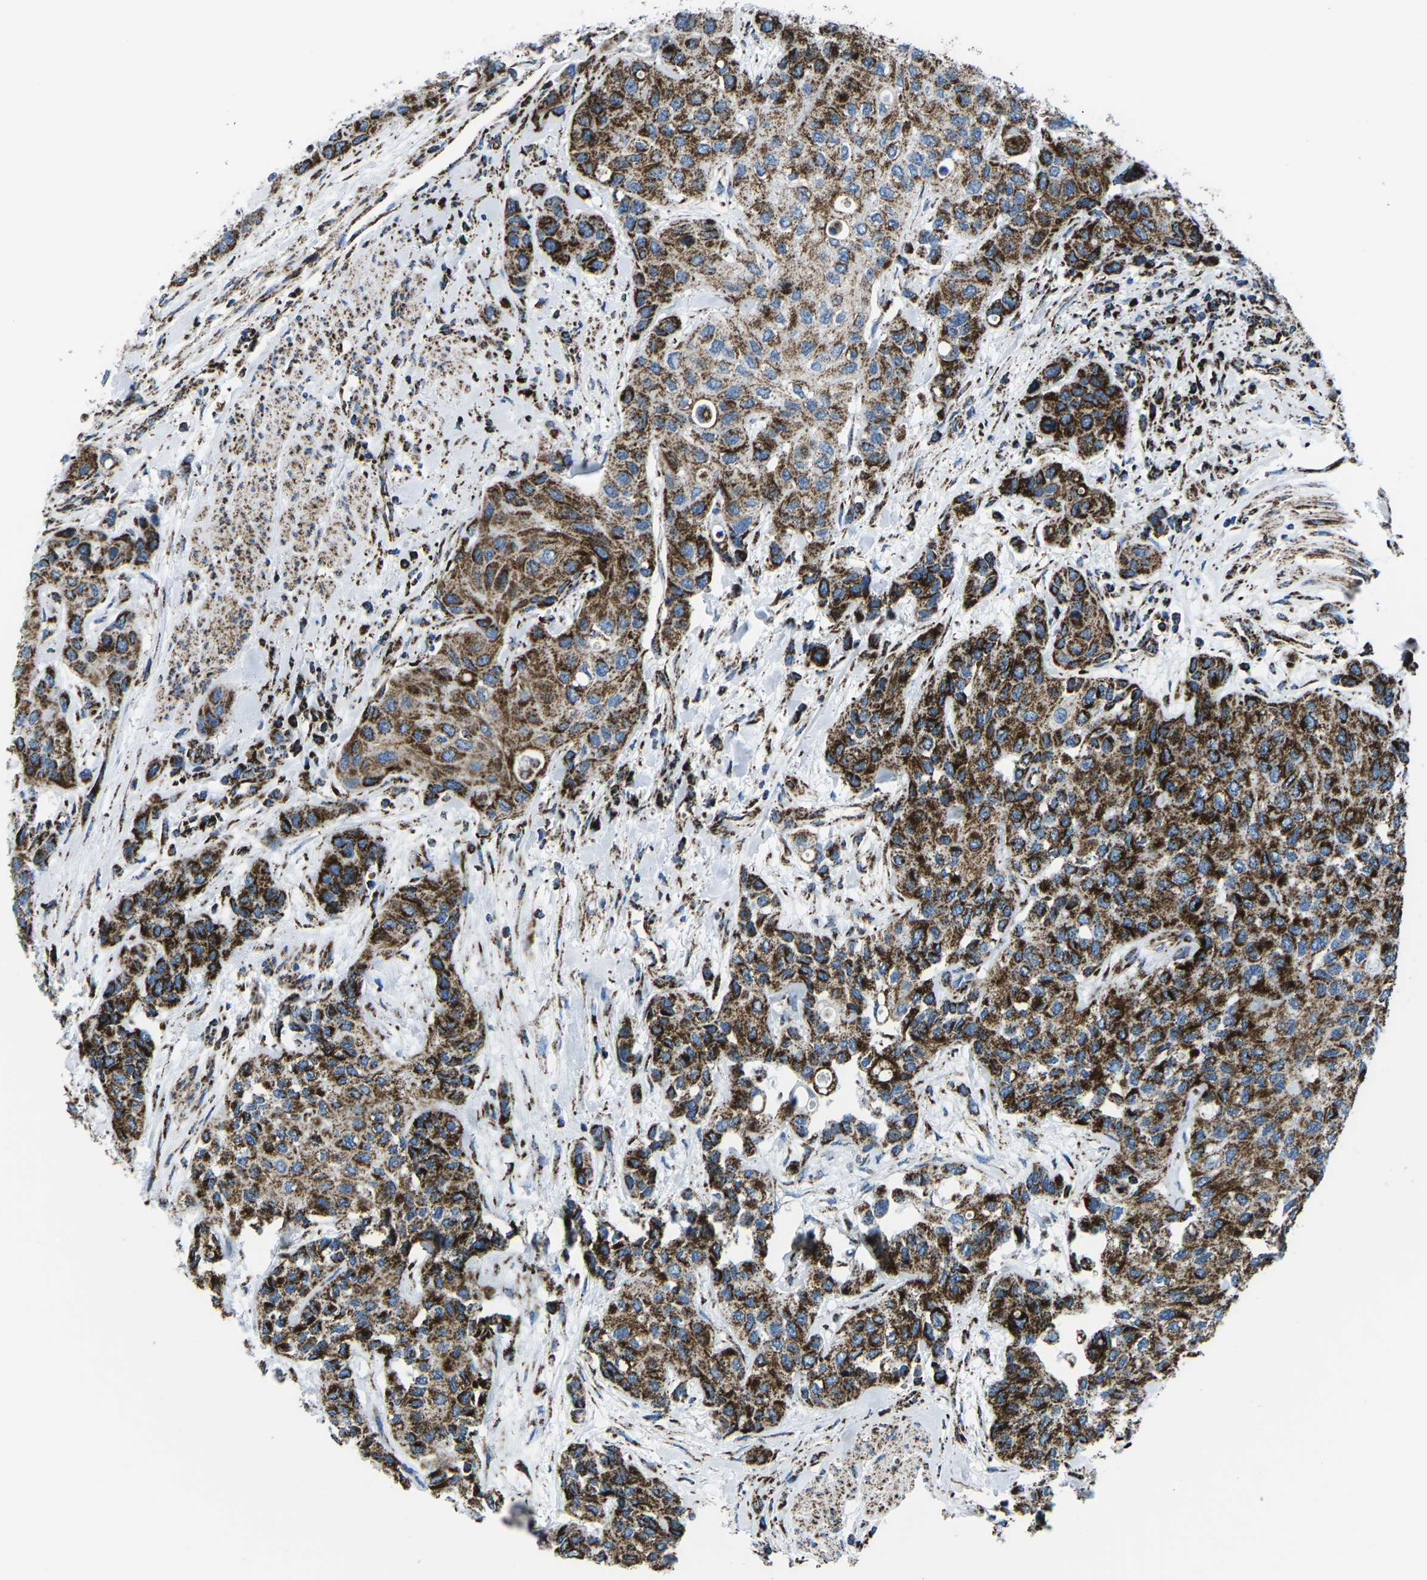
{"staining": {"intensity": "strong", "quantity": ">75%", "location": "cytoplasmic/membranous"}, "tissue": "urothelial cancer", "cell_type": "Tumor cells", "image_type": "cancer", "snomed": [{"axis": "morphology", "description": "Urothelial carcinoma, High grade"}, {"axis": "topography", "description": "Urinary bladder"}], "caption": "Tumor cells demonstrate high levels of strong cytoplasmic/membranous positivity in approximately >75% of cells in human urothelial carcinoma (high-grade).", "gene": "MT-CO2", "patient": {"sex": "female", "age": 56}}